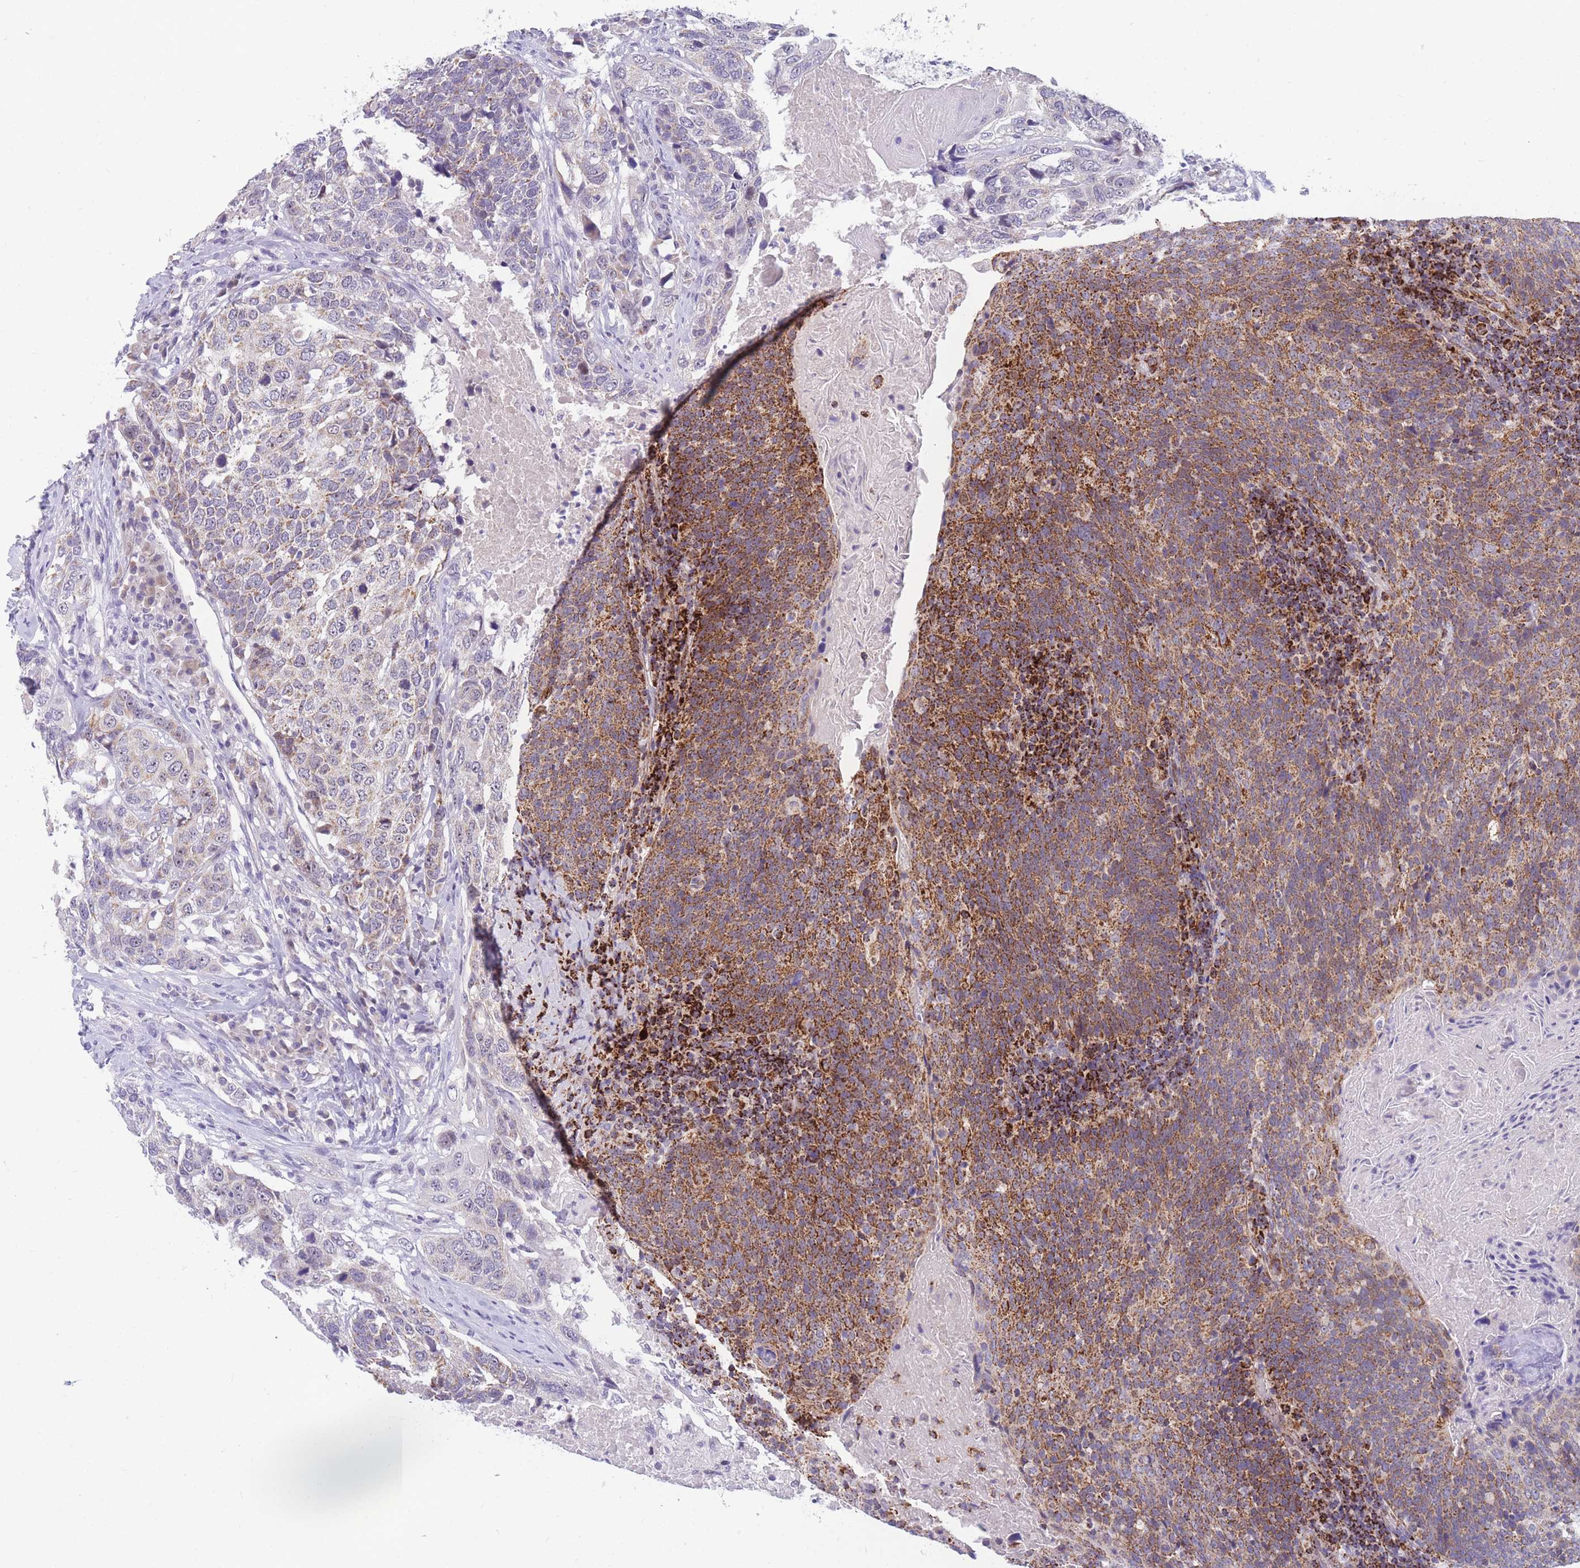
{"staining": {"intensity": "weak", "quantity": "<25%", "location": "cytoplasmic/membranous"}, "tissue": "head and neck cancer", "cell_type": "Tumor cells", "image_type": "cancer", "snomed": [{"axis": "morphology", "description": "Squamous cell carcinoma, NOS"}, {"axis": "morphology", "description": "Squamous cell carcinoma, metastatic, NOS"}, {"axis": "topography", "description": "Lymph node"}, {"axis": "topography", "description": "Head-Neck"}], "caption": "The micrograph shows no staining of tumor cells in squamous cell carcinoma (head and neck).", "gene": "DDX49", "patient": {"sex": "male", "age": 62}}